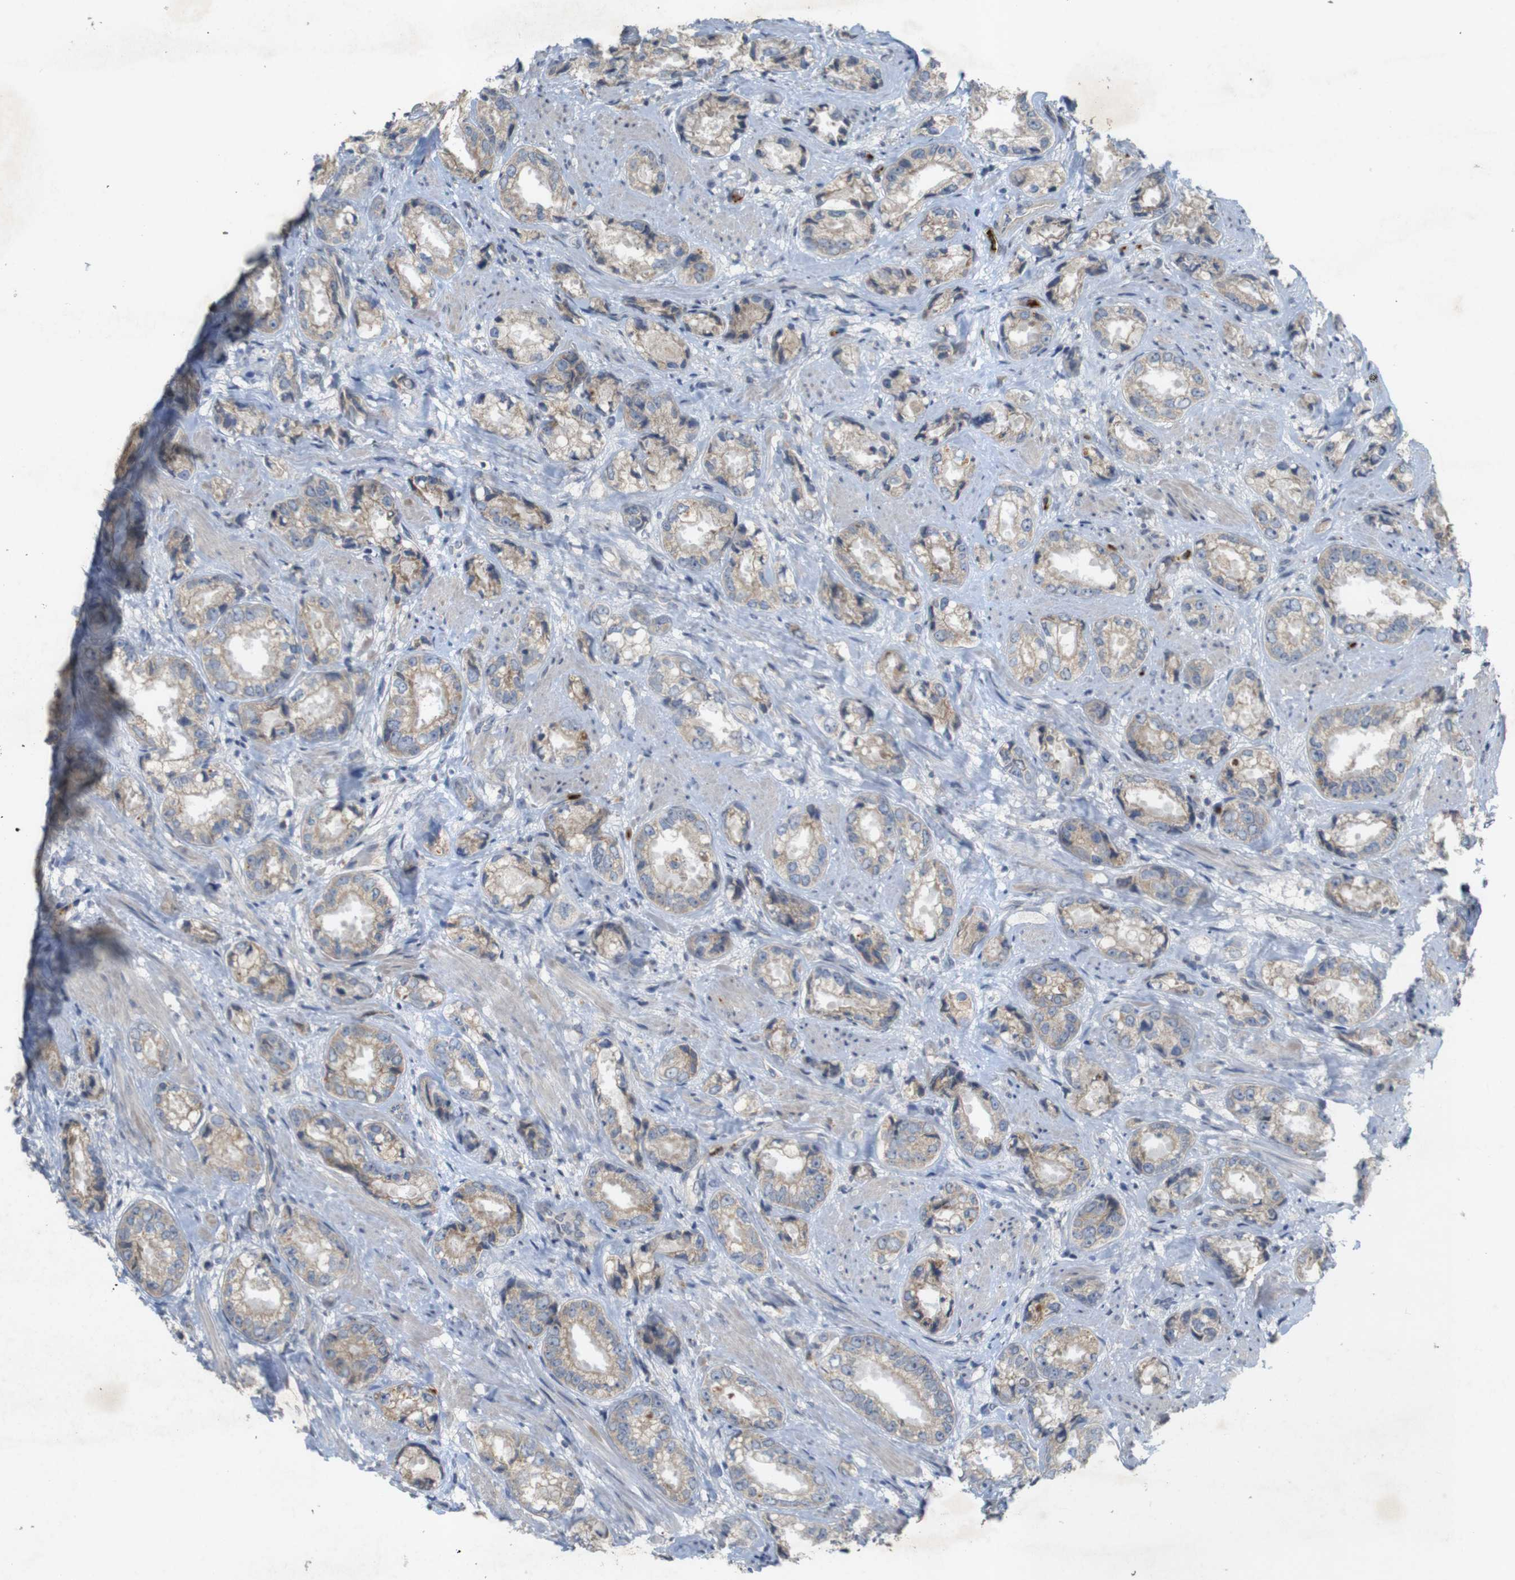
{"staining": {"intensity": "weak", "quantity": ">75%", "location": "cytoplasmic/membranous"}, "tissue": "prostate cancer", "cell_type": "Tumor cells", "image_type": "cancer", "snomed": [{"axis": "morphology", "description": "Adenocarcinoma, High grade"}, {"axis": "topography", "description": "Prostate"}], "caption": "A histopathology image of prostate cancer (adenocarcinoma (high-grade)) stained for a protein displays weak cytoplasmic/membranous brown staining in tumor cells.", "gene": "TSPAN14", "patient": {"sex": "male", "age": 61}}